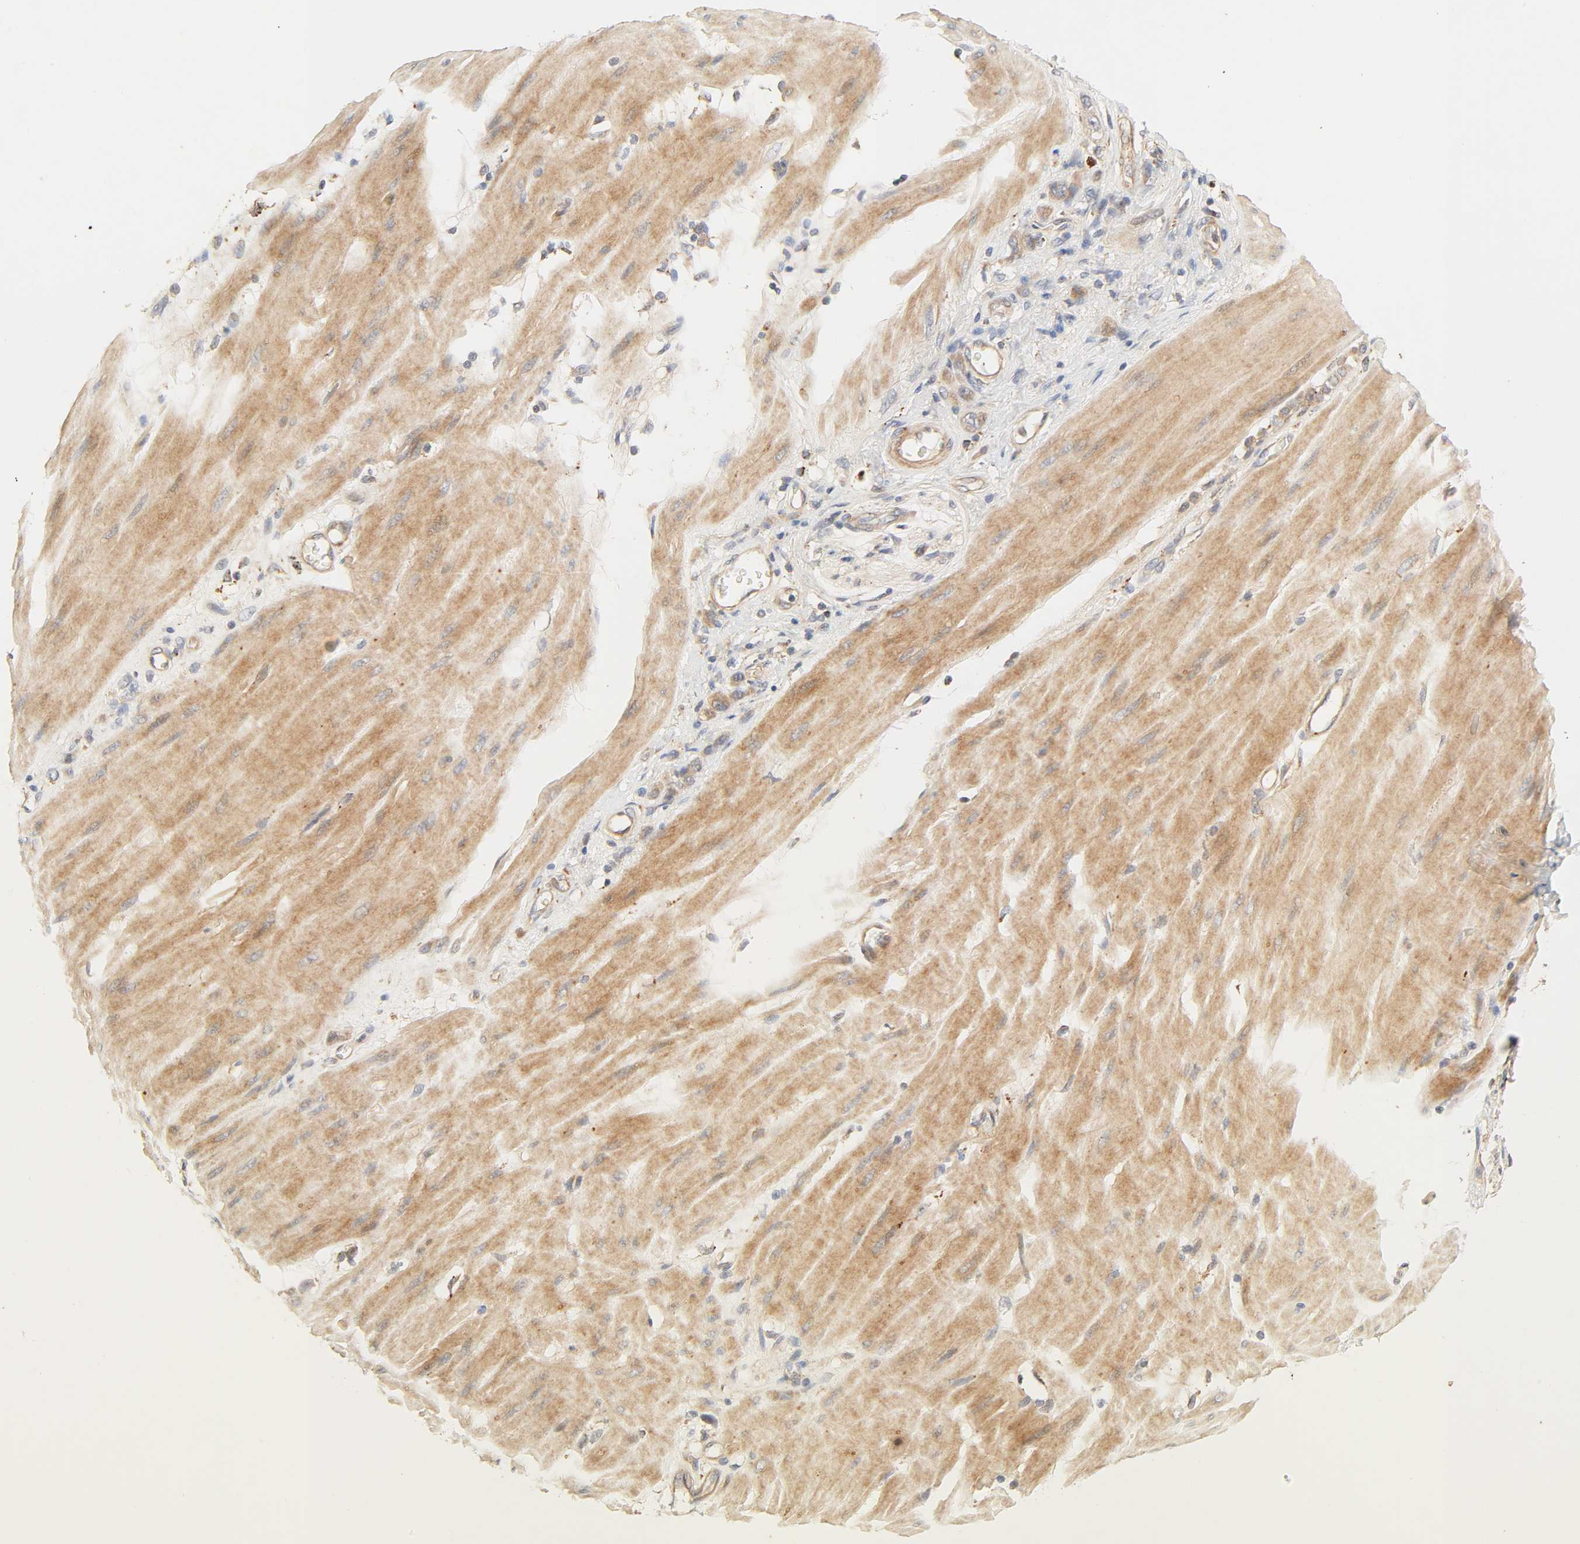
{"staining": {"intensity": "moderate", "quantity": ">75%", "location": "cytoplasmic/membranous"}, "tissue": "stomach cancer", "cell_type": "Tumor cells", "image_type": "cancer", "snomed": [{"axis": "morphology", "description": "Adenocarcinoma, NOS"}, {"axis": "topography", "description": "Stomach"}], "caption": "A brown stain highlights moderate cytoplasmic/membranous staining of a protein in human stomach cancer tumor cells.", "gene": "MAPK6", "patient": {"sex": "male", "age": 82}}